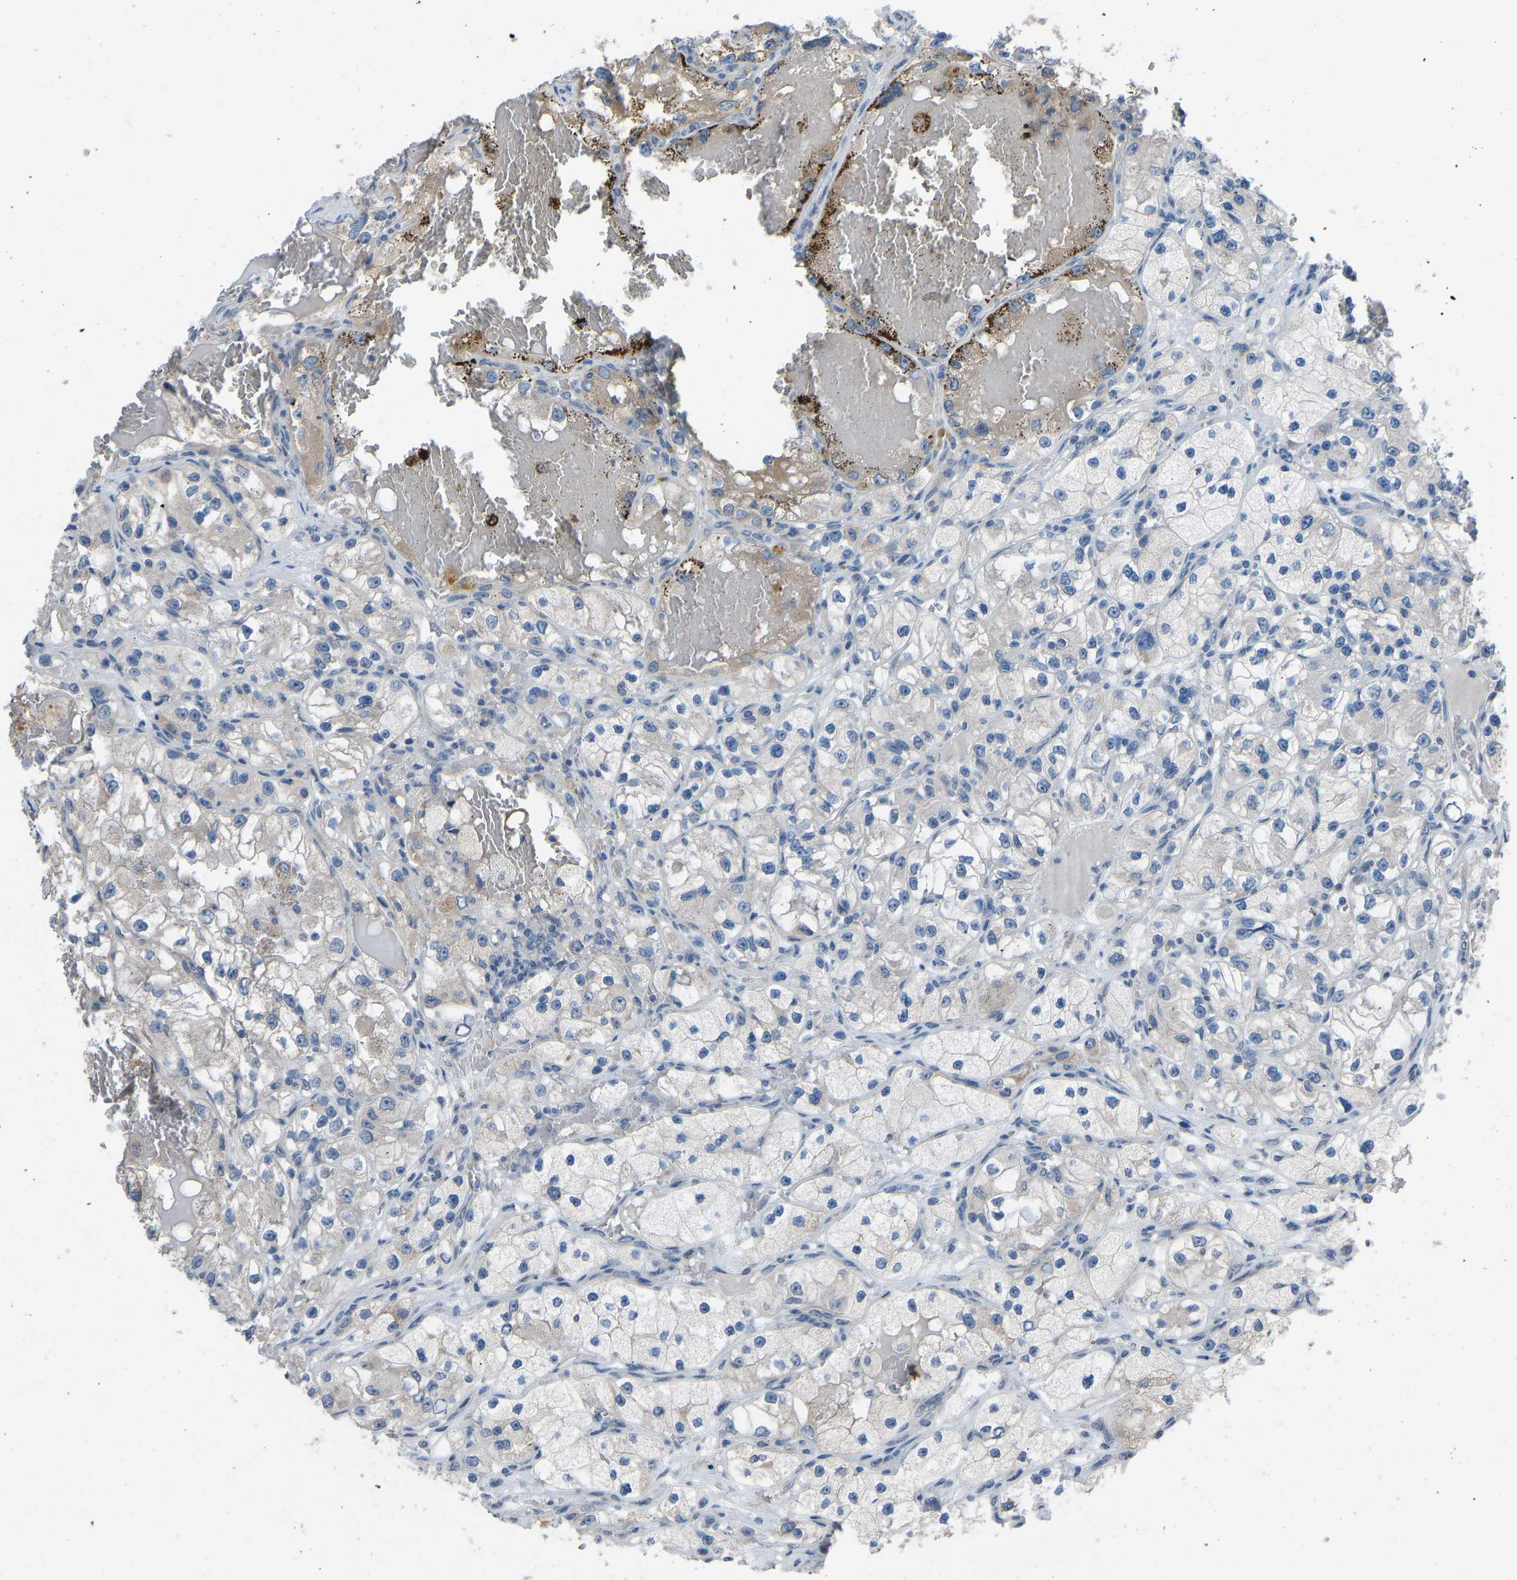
{"staining": {"intensity": "negative", "quantity": "none", "location": "none"}, "tissue": "renal cancer", "cell_type": "Tumor cells", "image_type": "cancer", "snomed": [{"axis": "morphology", "description": "Adenocarcinoma, NOS"}, {"axis": "topography", "description": "Kidney"}], "caption": "Immunohistochemistry (IHC) of human renal cancer (adenocarcinoma) shows no positivity in tumor cells.", "gene": "CDK2AP1", "patient": {"sex": "female", "age": 57}}